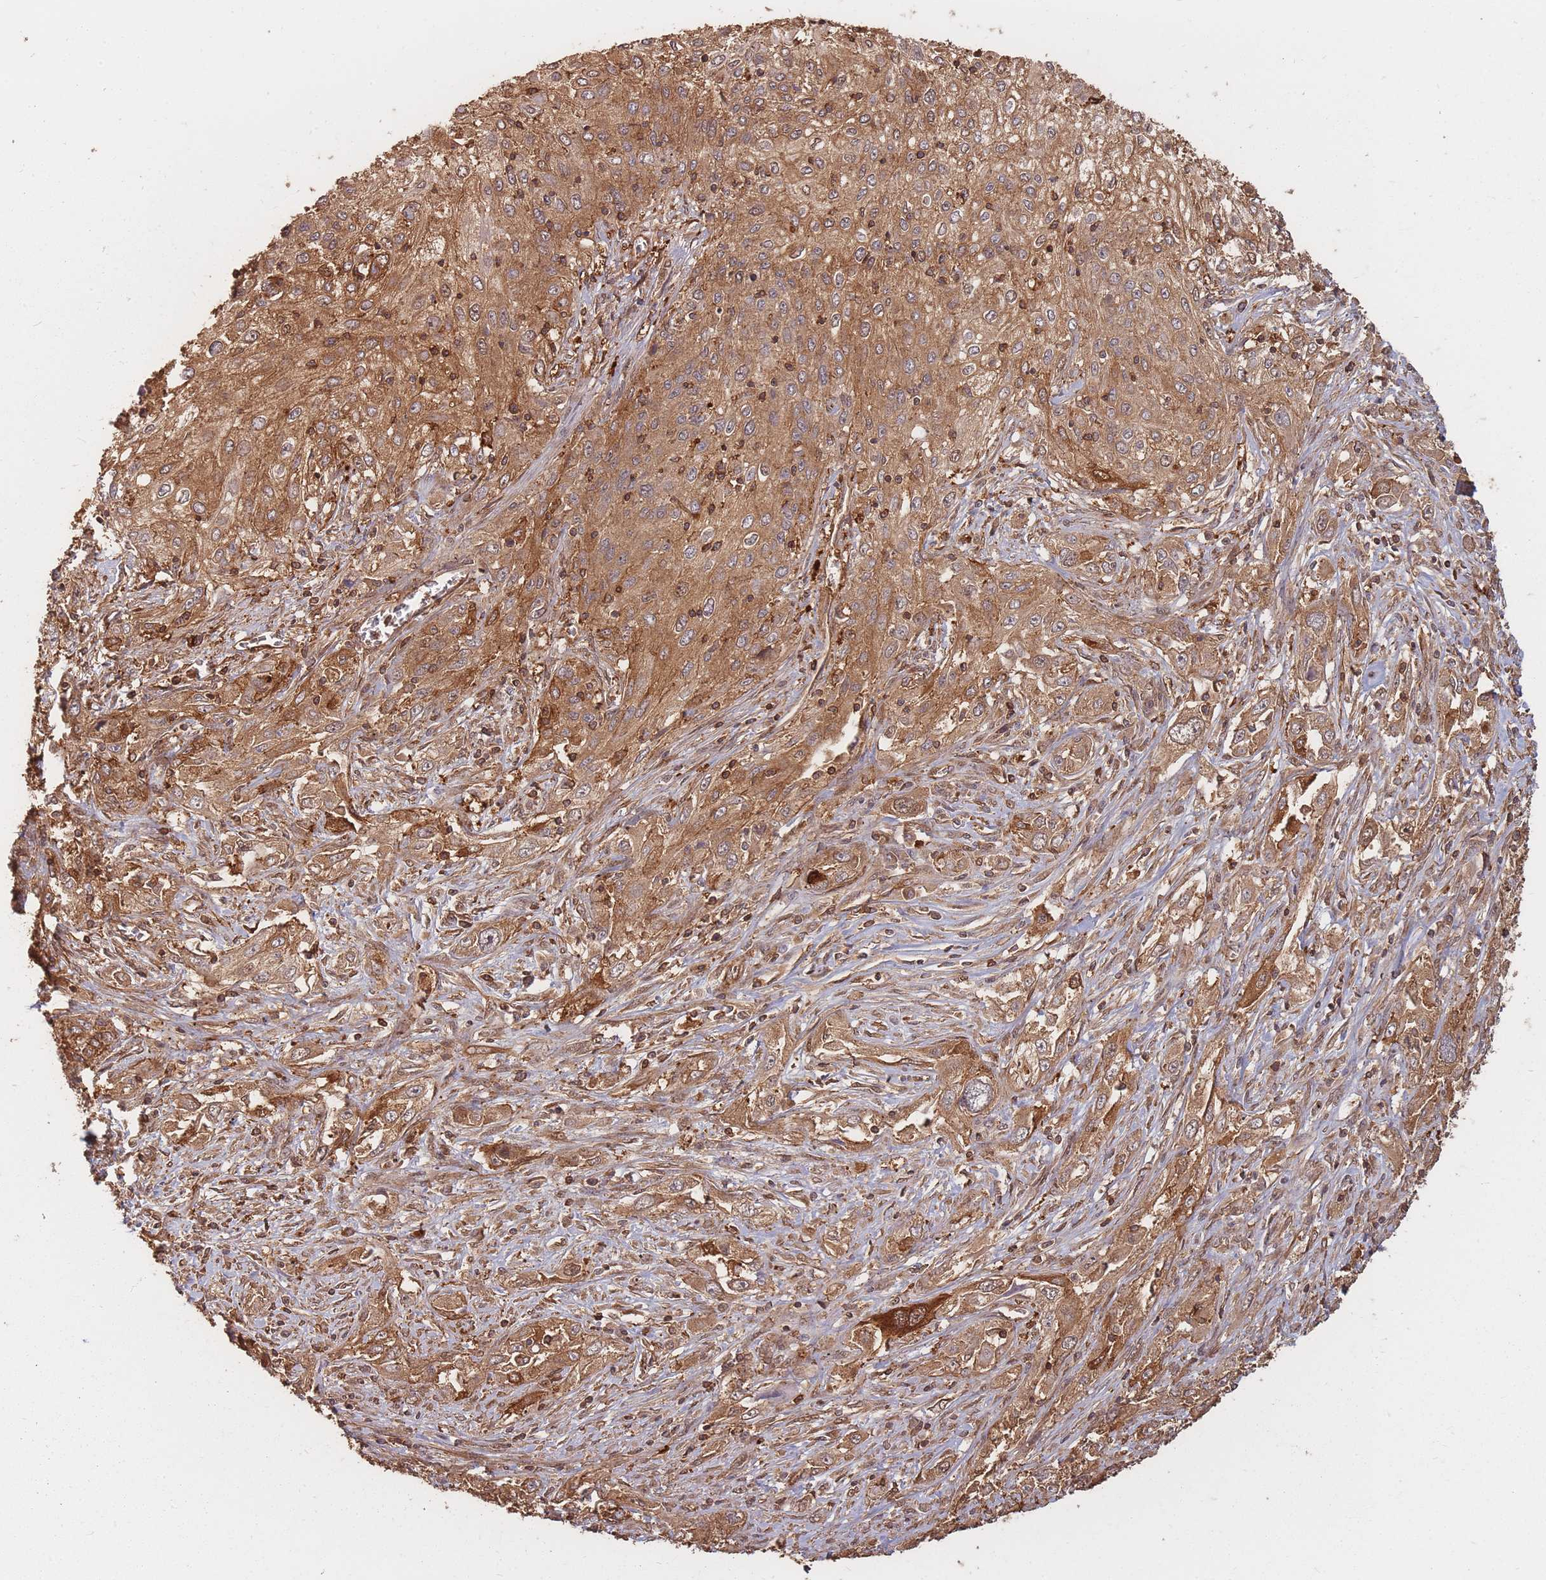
{"staining": {"intensity": "moderate", "quantity": ">75%", "location": "cytoplasmic/membranous"}, "tissue": "lung cancer", "cell_type": "Tumor cells", "image_type": "cancer", "snomed": [{"axis": "morphology", "description": "Squamous cell carcinoma, NOS"}, {"axis": "topography", "description": "Lung"}], "caption": "Approximately >75% of tumor cells in human lung squamous cell carcinoma exhibit moderate cytoplasmic/membranous protein staining as visualized by brown immunohistochemical staining.", "gene": "PLS3", "patient": {"sex": "female", "age": 69}}